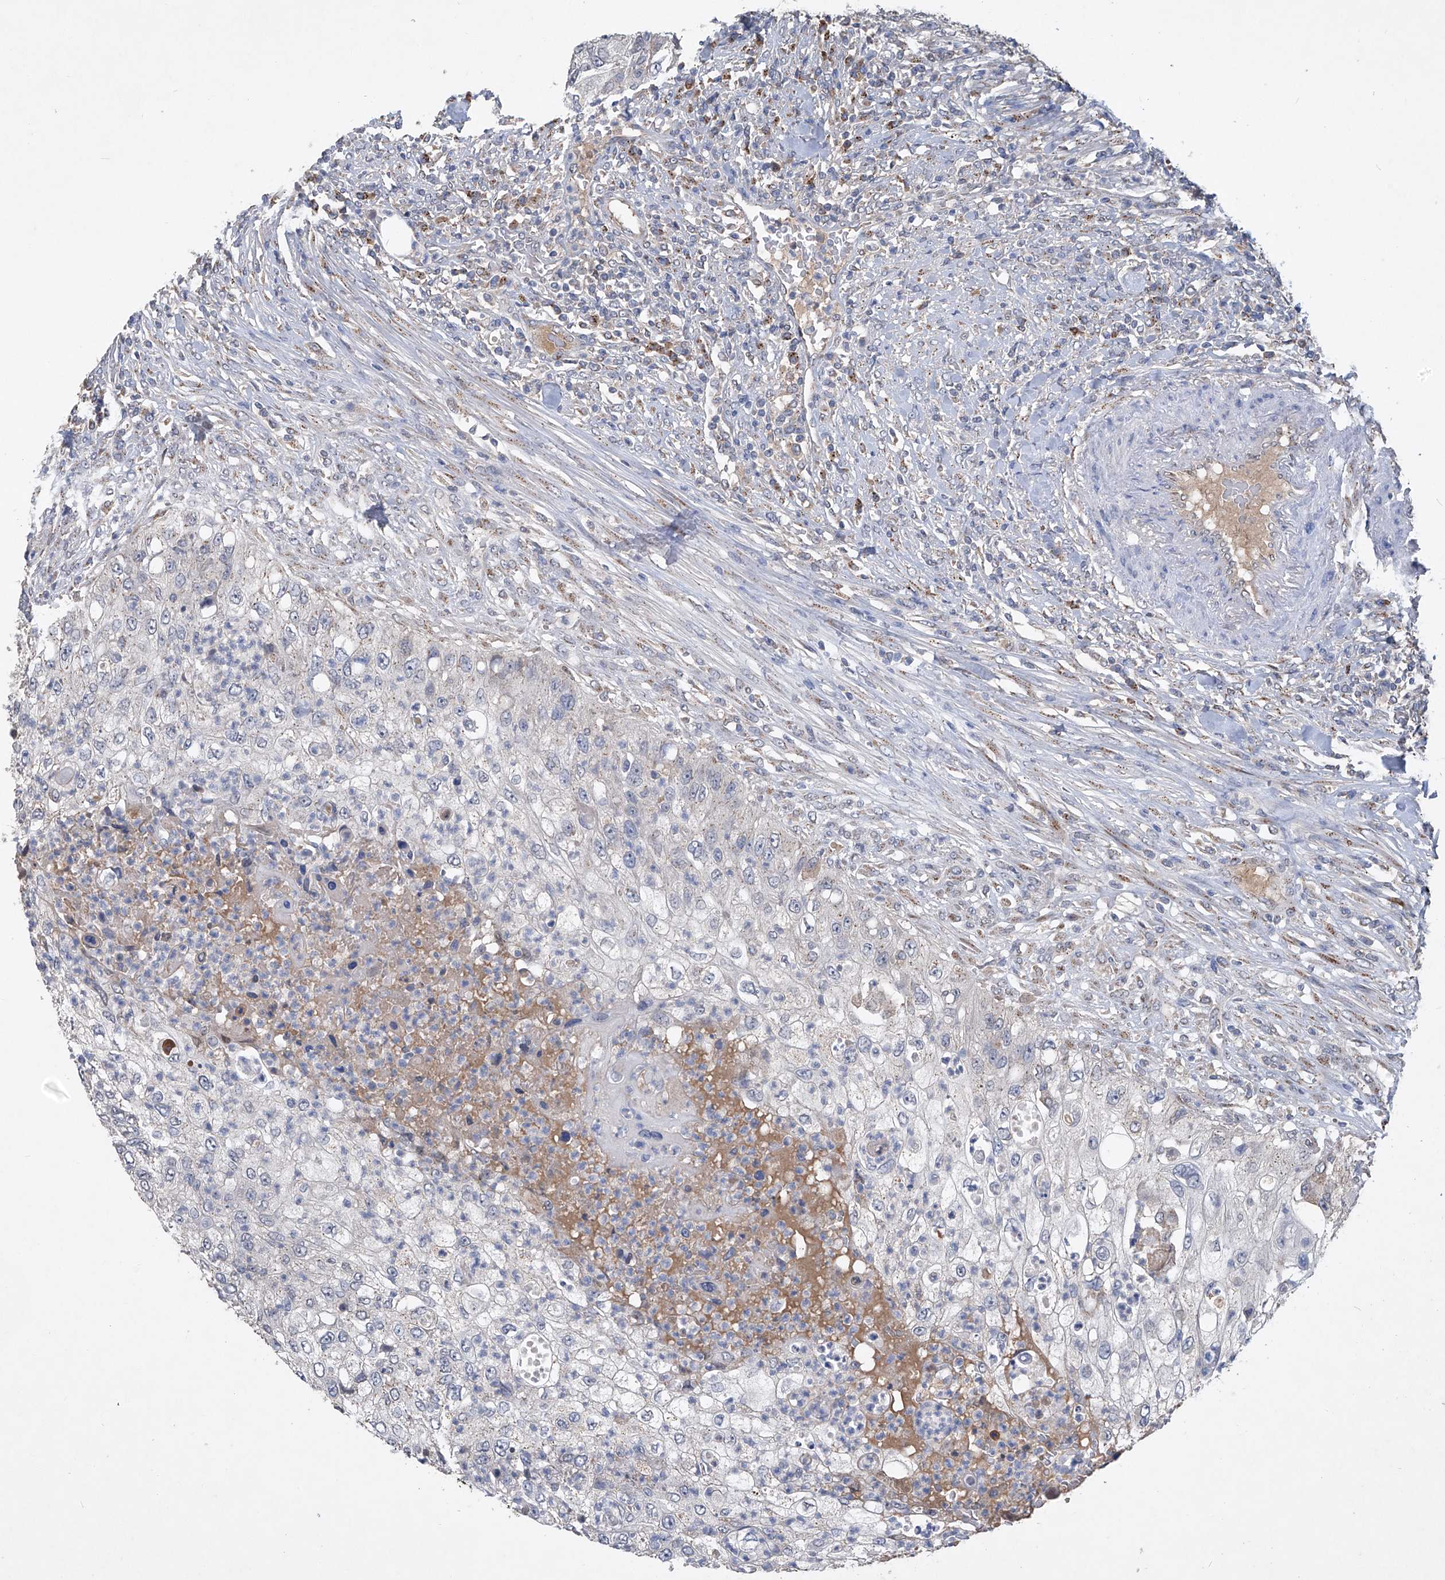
{"staining": {"intensity": "negative", "quantity": "none", "location": "none"}, "tissue": "urothelial cancer", "cell_type": "Tumor cells", "image_type": "cancer", "snomed": [{"axis": "morphology", "description": "Urothelial carcinoma, High grade"}, {"axis": "topography", "description": "Urinary bladder"}], "caption": "Immunohistochemistry (IHC) of human urothelial carcinoma (high-grade) reveals no positivity in tumor cells. (DAB (3,3'-diaminobenzidine) IHC with hematoxylin counter stain).", "gene": "PCSK5", "patient": {"sex": "female", "age": 60}}